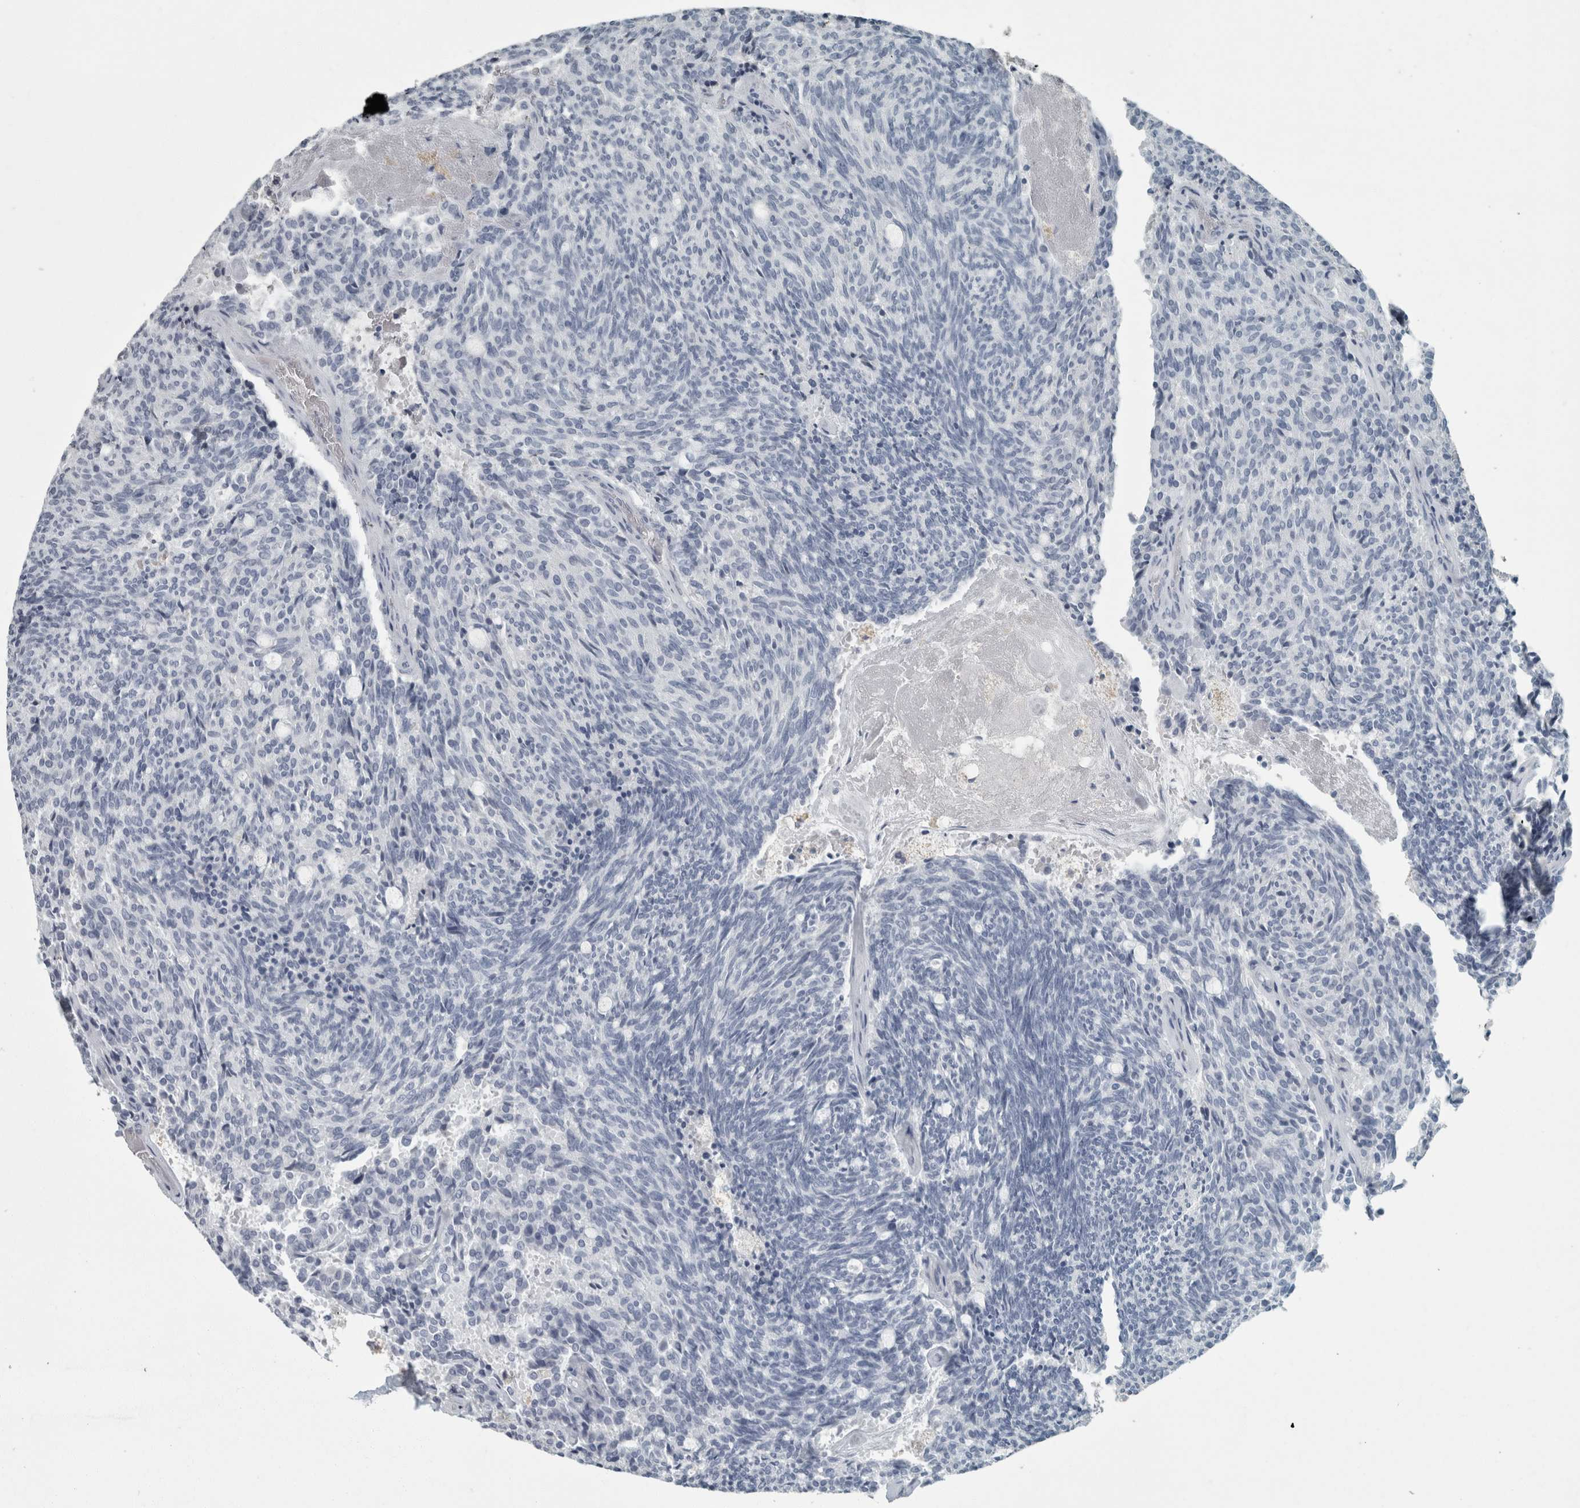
{"staining": {"intensity": "negative", "quantity": "none", "location": "none"}, "tissue": "carcinoid", "cell_type": "Tumor cells", "image_type": "cancer", "snomed": [{"axis": "morphology", "description": "Carcinoid, malignant, NOS"}, {"axis": "topography", "description": "Pancreas"}], "caption": "Tumor cells show no significant protein expression in carcinoid. The staining is performed using DAB (3,3'-diaminobenzidine) brown chromogen with nuclei counter-stained in using hematoxylin.", "gene": "CHL1", "patient": {"sex": "female", "age": 54}}